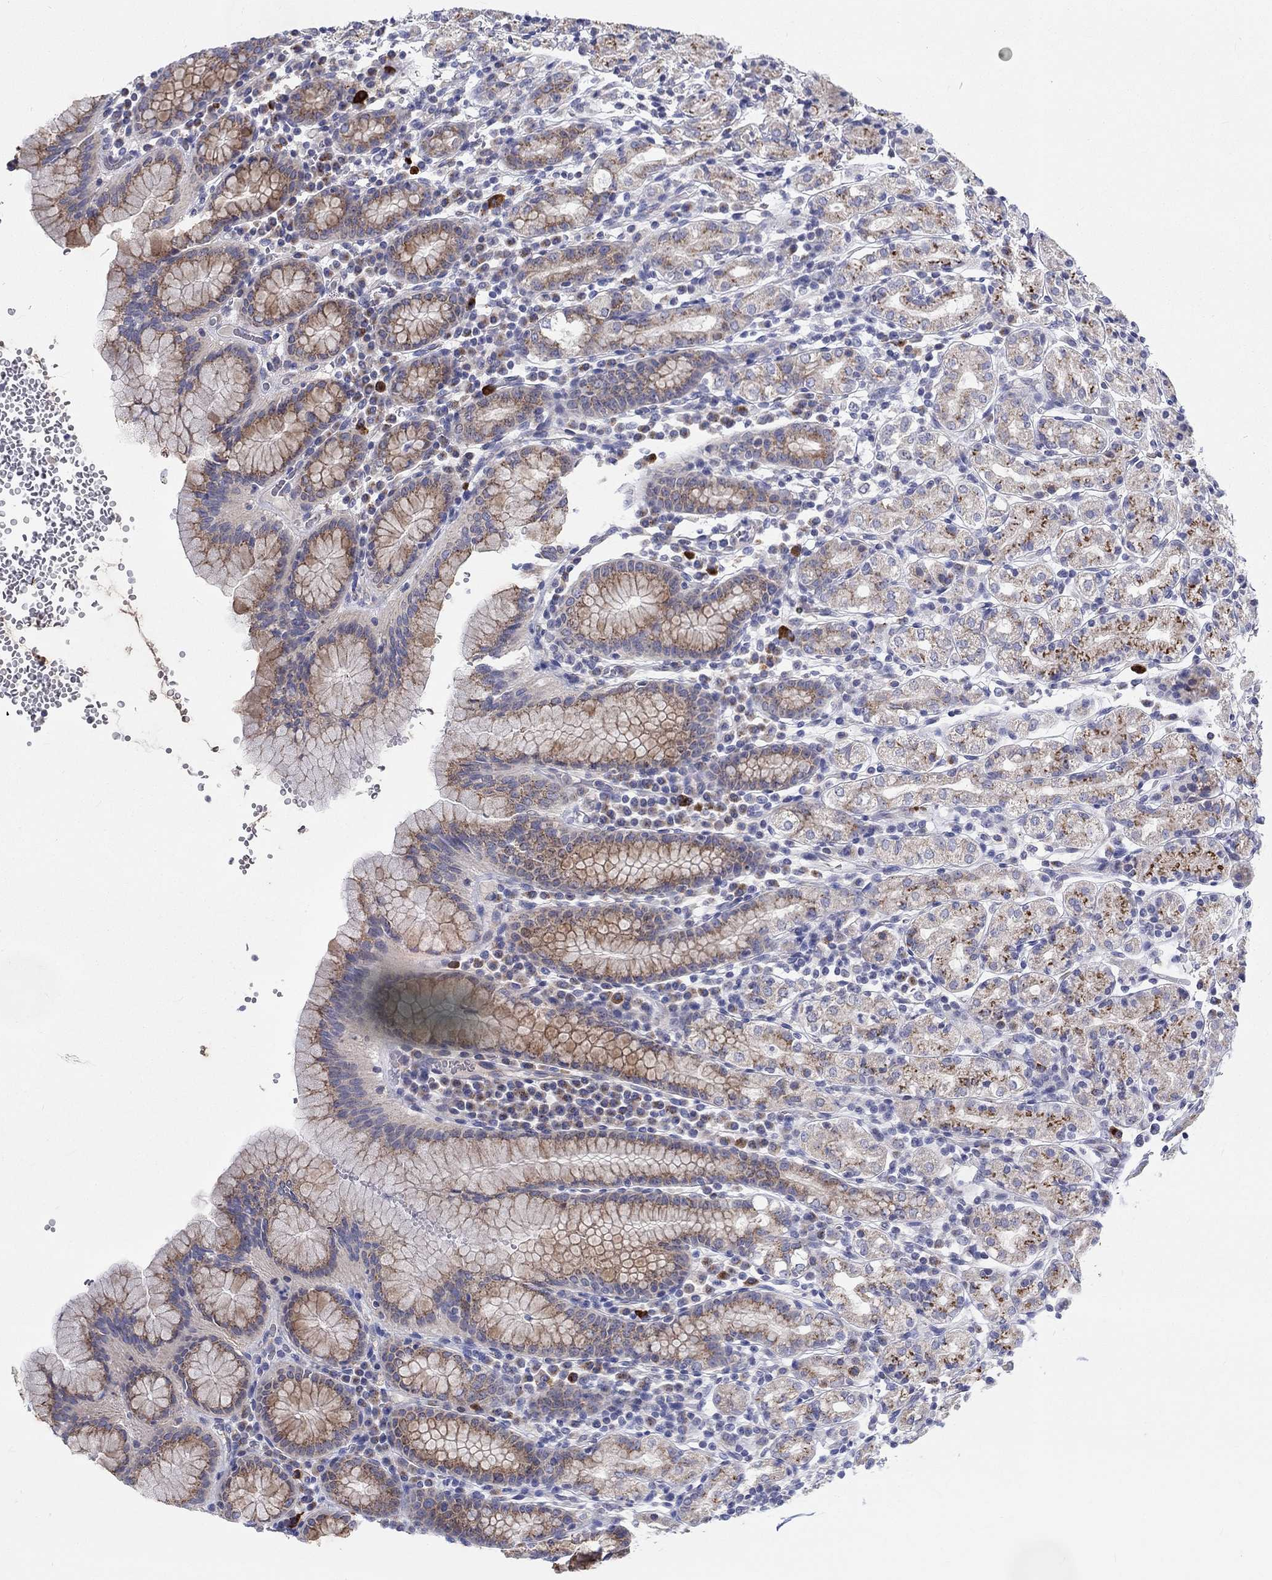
{"staining": {"intensity": "moderate", "quantity": ">75%", "location": "cytoplasmic/membranous"}, "tissue": "stomach", "cell_type": "Glandular cells", "image_type": "normal", "snomed": [{"axis": "morphology", "description": "Normal tissue, NOS"}, {"axis": "topography", "description": "Stomach, upper"}, {"axis": "topography", "description": "Stomach"}], "caption": "An immunohistochemistry (IHC) histopathology image of normal tissue is shown. Protein staining in brown labels moderate cytoplasmic/membranous positivity in stomach within glandular cells. (IHC, brightfield microscopy, high magnification).", "gene": "BCO2", "patient": {"sex": "male", "age": 62}}